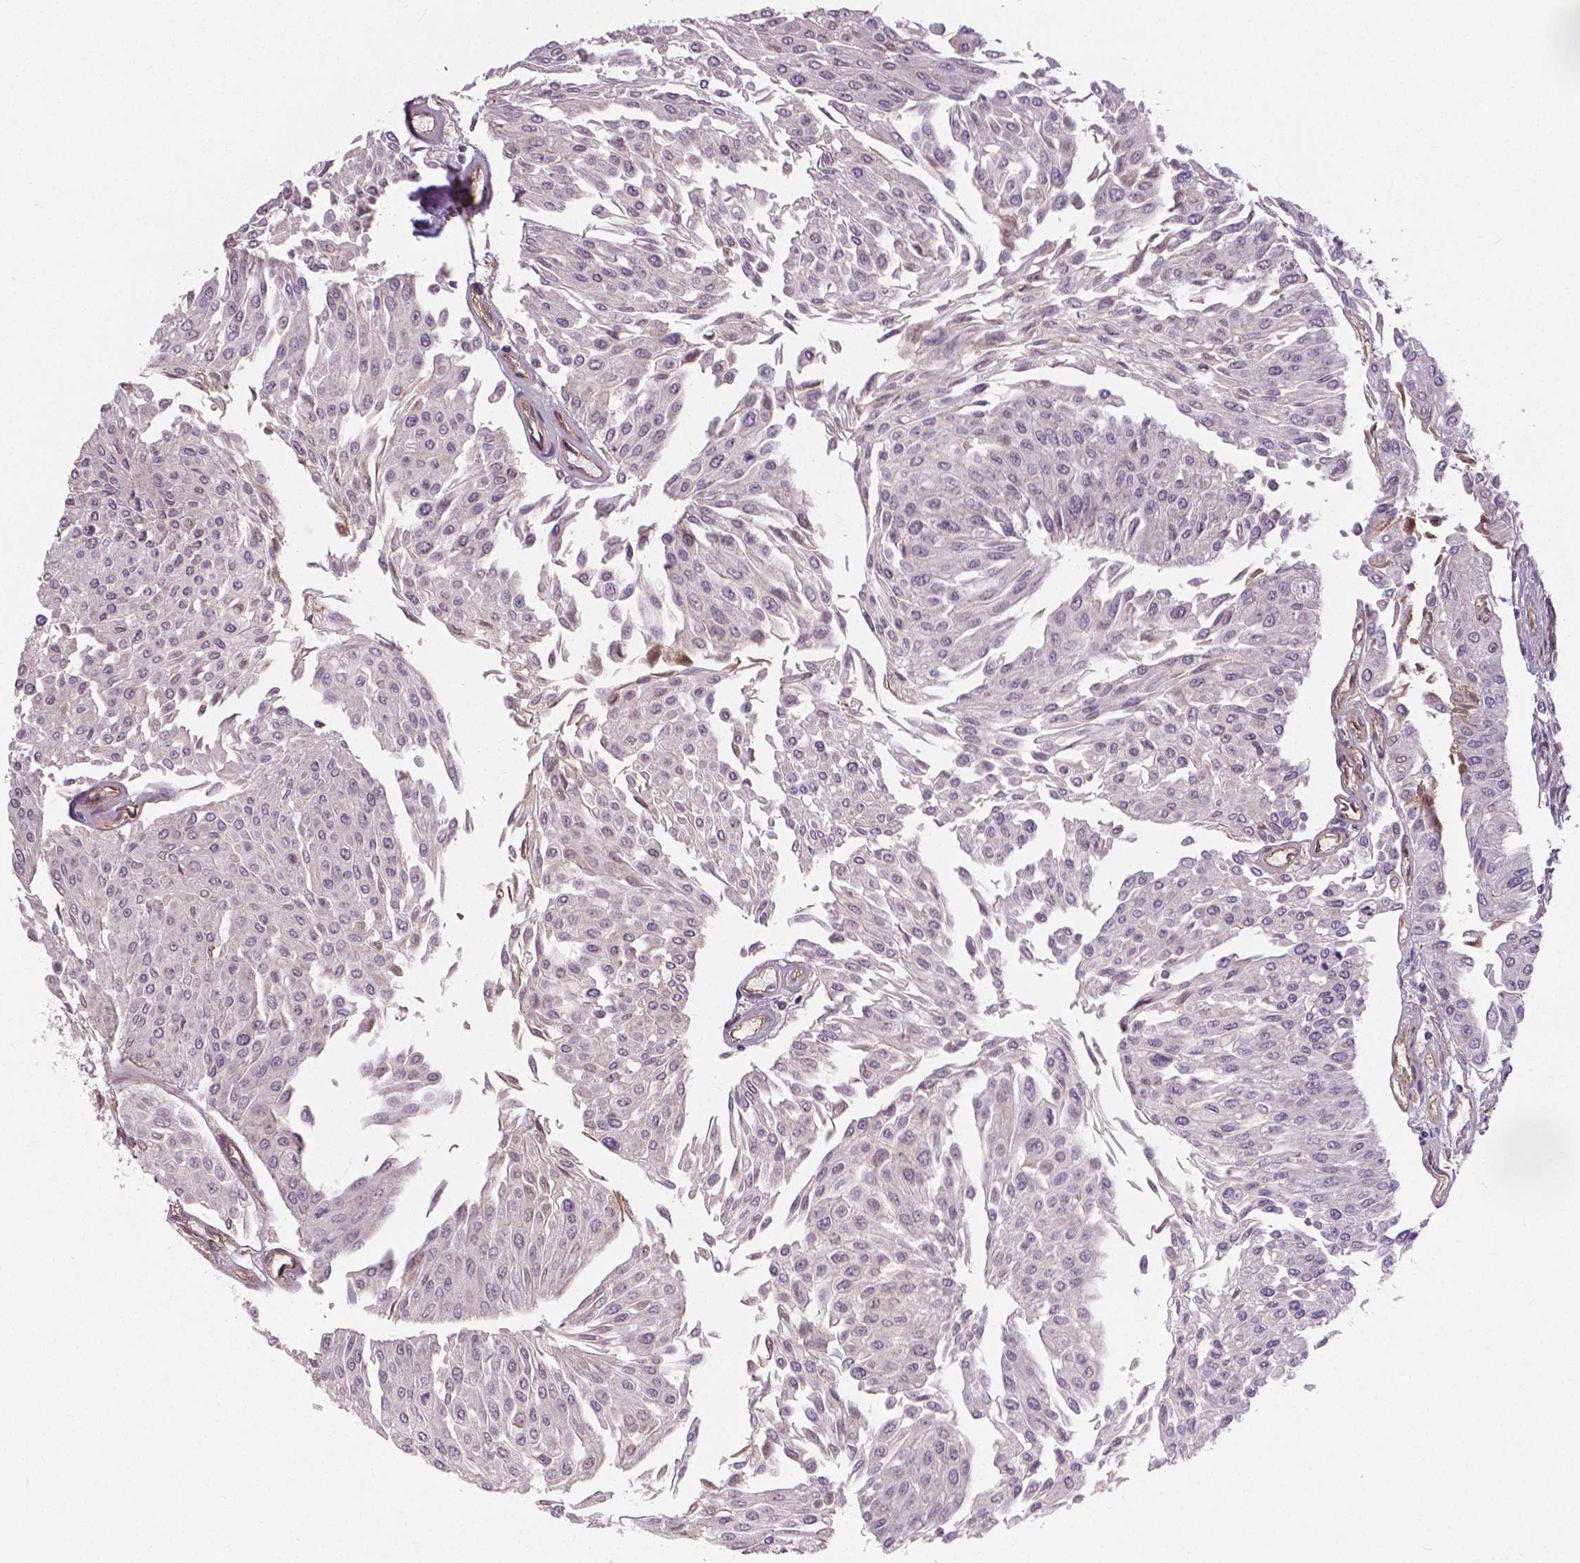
{"staining": {"intensity": "negative", "quantity": "none", "location": "none"}, "tissue": "urothelial cancer", "cell_type": "Tumor cells", "image_type": "cancer", "snomed": [{"axis": "morphology", "description": "Urothelial carcinoma, NOS"}, {"axis": "topography", "description": "Urinary bladder"}], "caption": "A high-resolution photomicrograph shows immunohistochemistry (IHC) staining of transitional cell carcinoma, which reveals no significant positivity in tumor cells. Nuclei are stained in blue.", "gene": "FLT1", "patient": {"sex": "male", "age": 67}}